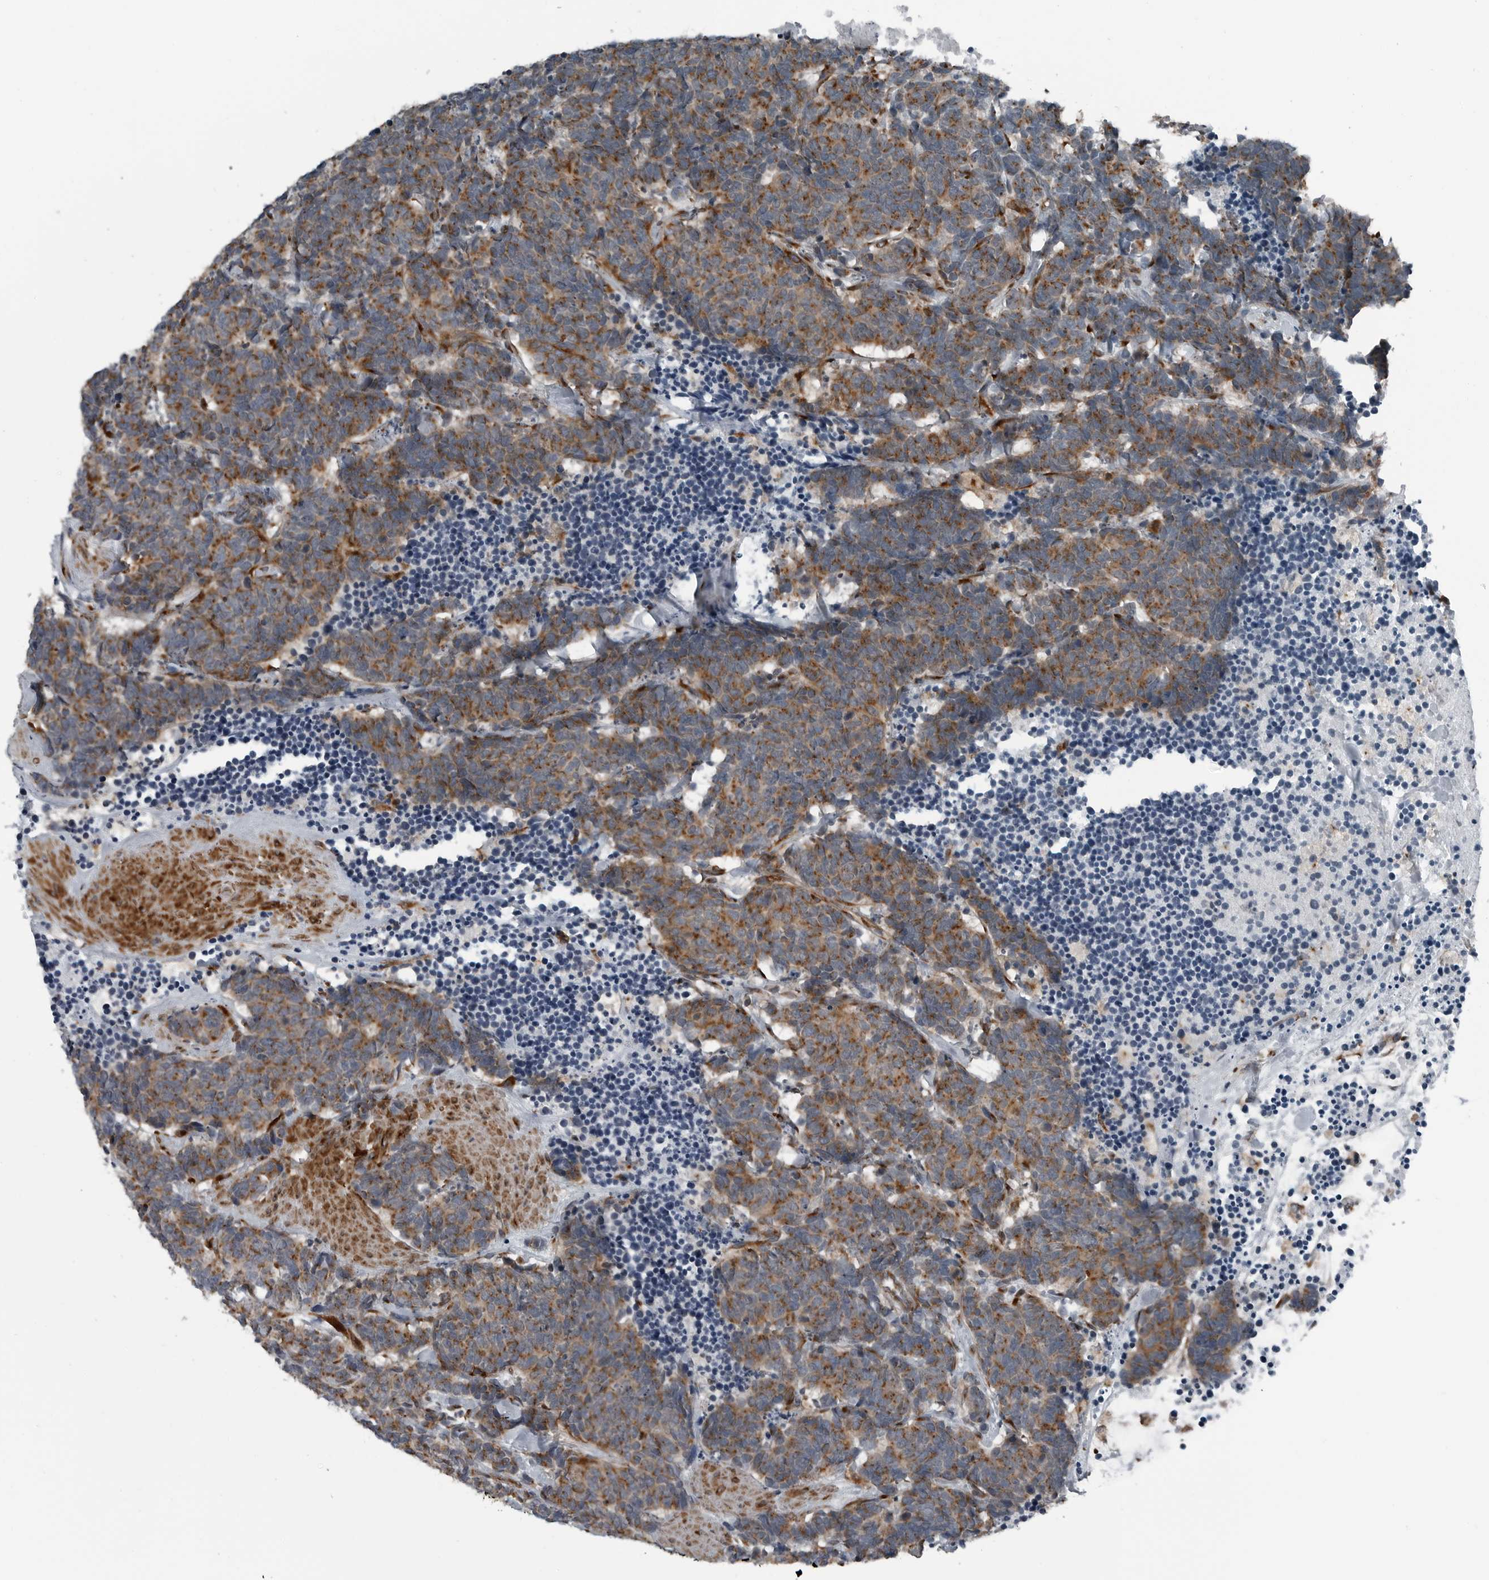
{"staining": {"intensity": "moderate", "quantity": ">75%", "location": "cytoplasmic/membranous"}, "tissue": "carcinoid", "cell_type": "Tumor cells", "image_type": "cancer", "snomed": [{"axis": "morphology", "description": "Carcinoma, NOS"}, {"axis": "morphology", "description": "Carcinoid, malignant, NOS"}, {"axis": "topography", "description": "Urinary bladder"}], "caption": "This image shows carcinoid (malignant) stained with immunohistochemistry (IHC) to label a protein in brown. The cytoplasmic/membranous of tumor cells show moderate positivity for the protein. Nuclei are counter-stained blue.", "gene": "CEP85", "patient": {"sex": "male", "age": 57}}